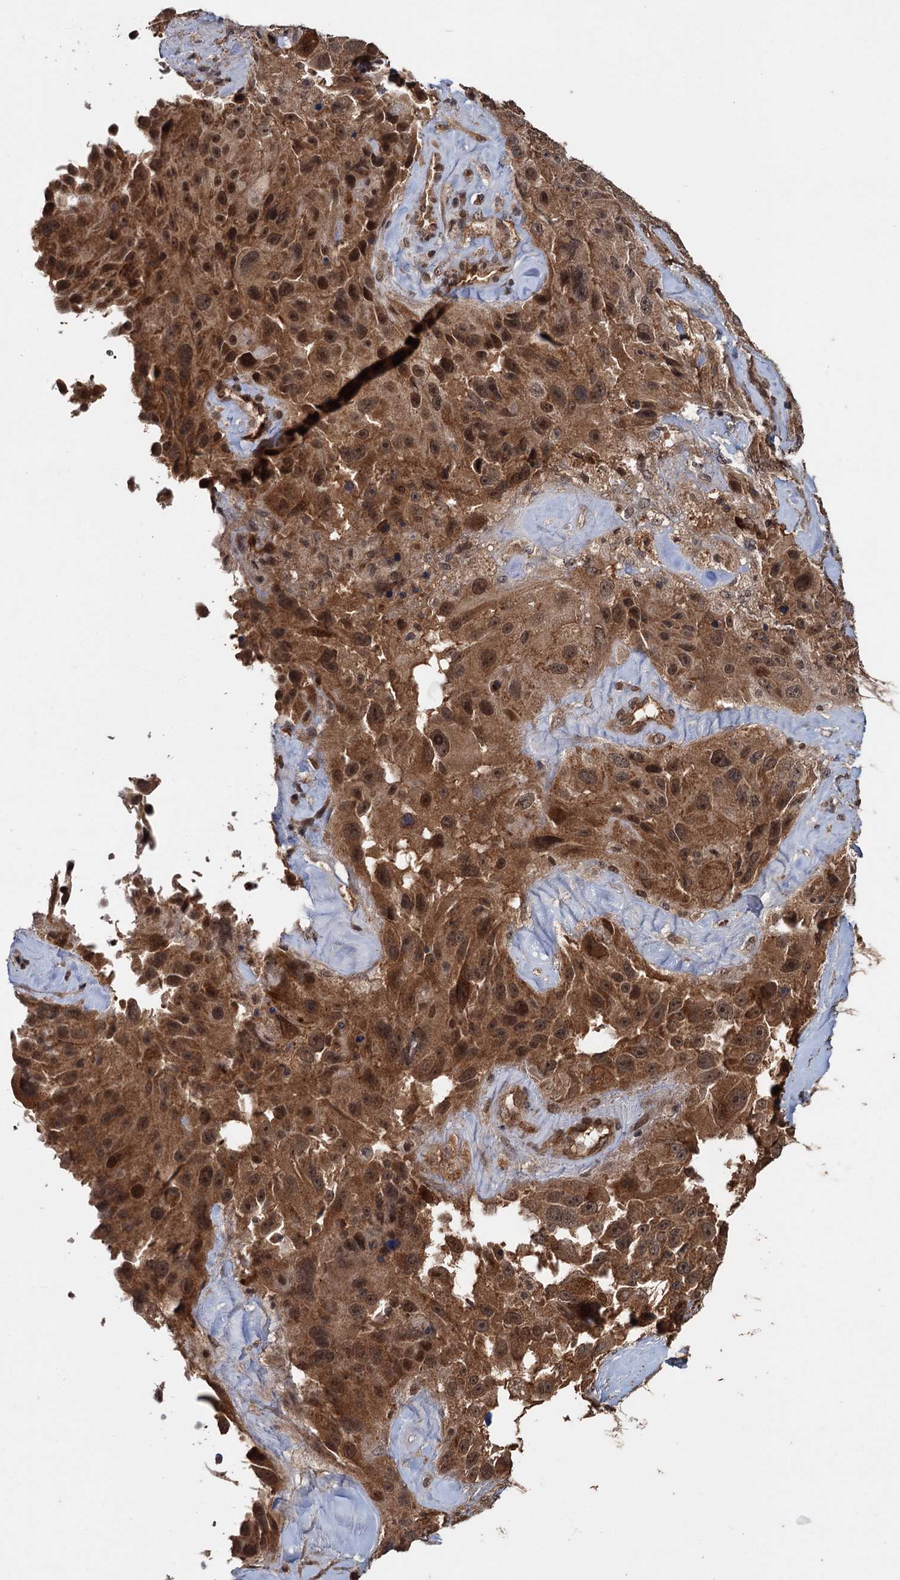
{"staining": {"intensity": "moderate", "quantity": ">75%", "location": "cytoplasmic/membranous,nuclear"}, "tissue": "melanoma", "cell_type": "Tumor cells", "image_type": "cancer", "snomed": [{"axis": "morphology", "description": "Malignant melanoma, Metastatic site"}, {"axis": "topography", "description": "Lymph node"}], "caption": "This is an image of immunohistochemistry staining of melanoma, which shows moderate staining in the cytoplasmic/membranous and nuclear of tumor cells.", "gene": "KANSL2", "patient": {"sex": "male", "age": 62}}